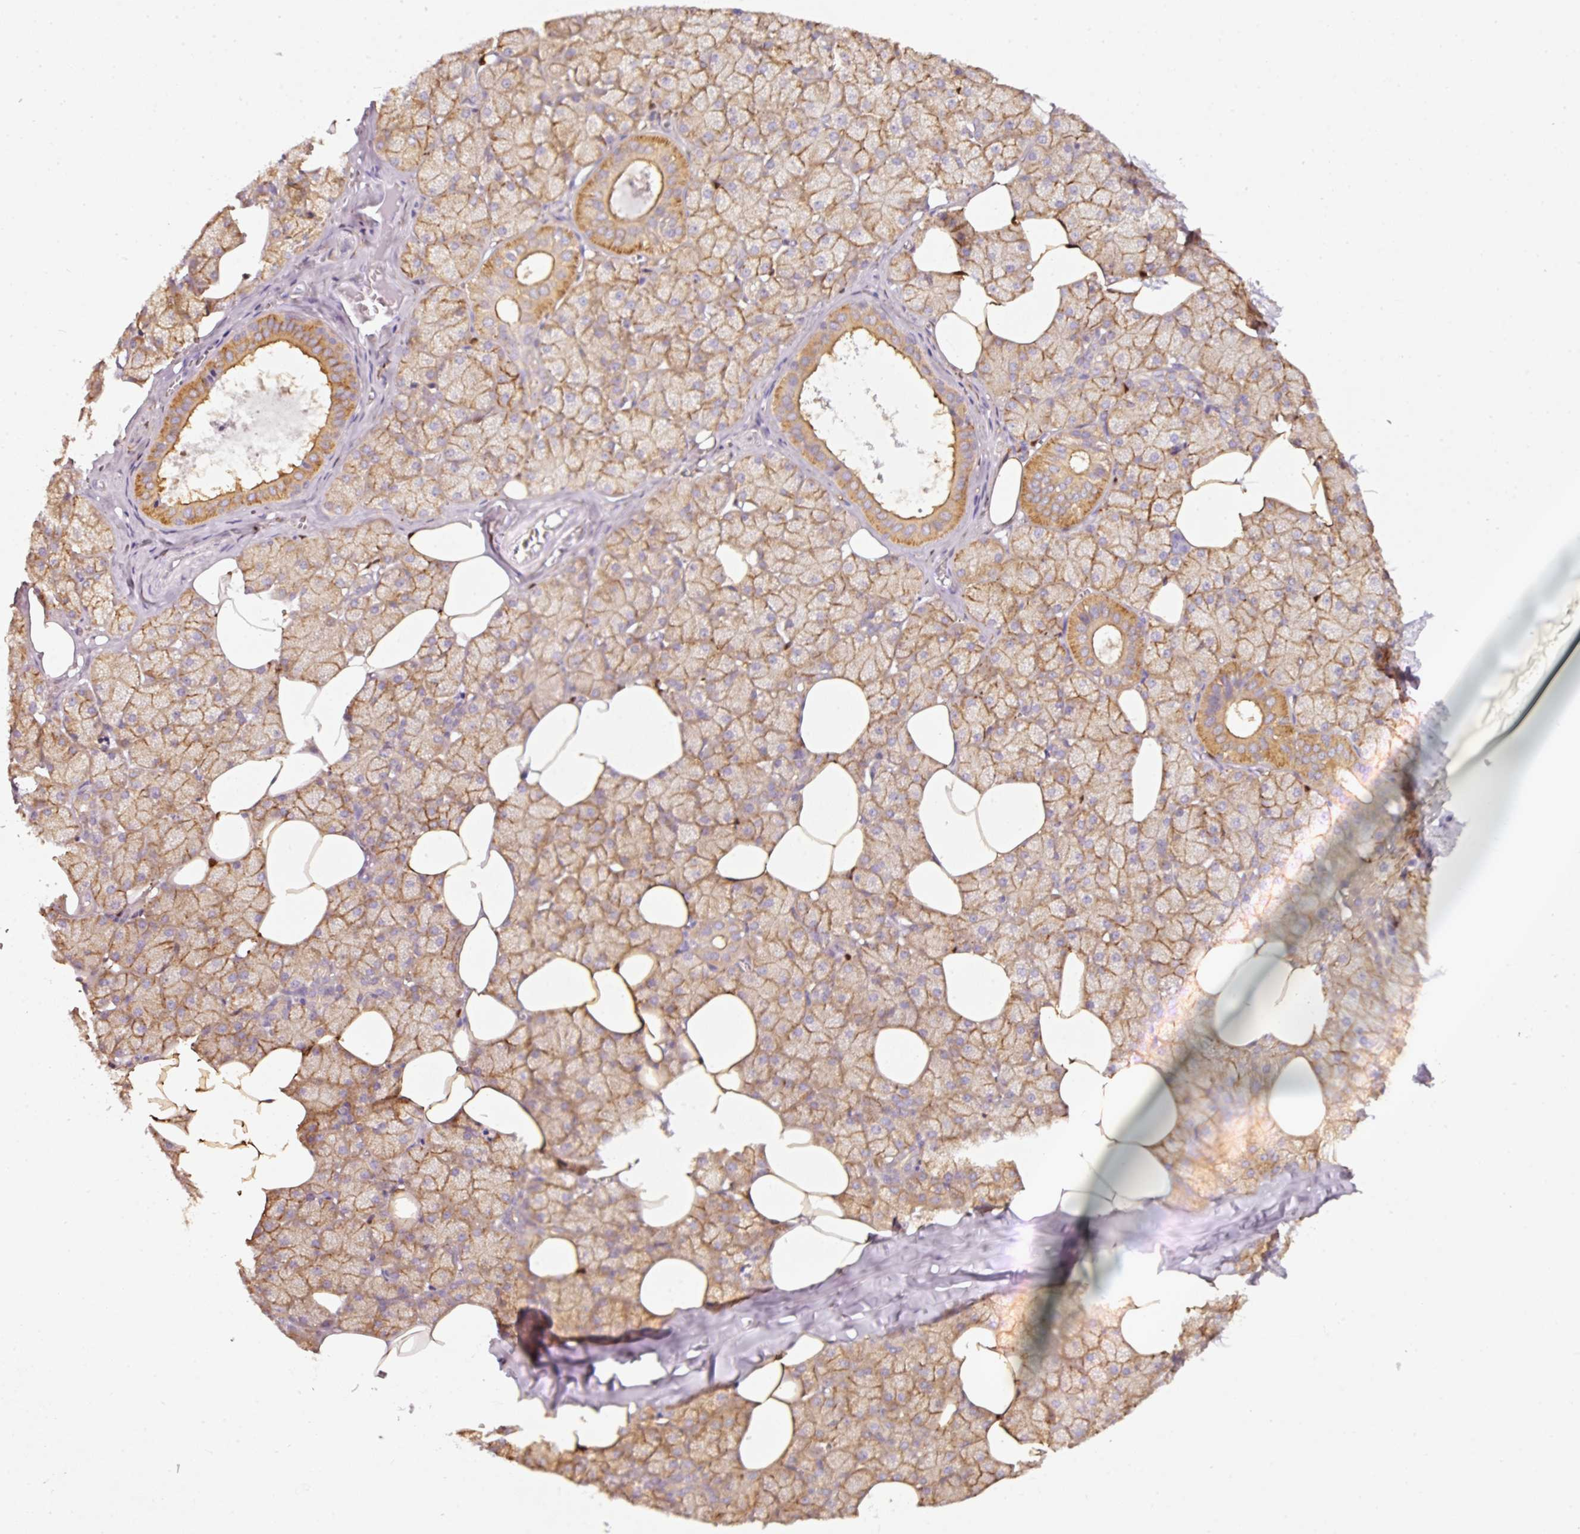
{"staining": {"intensity": "moderate", "quantity": ">75%", "location": "cytoplasmic/membranous"}, "tissue": "salivary gland", "cell_type": "Glandular cells", "image_type": "normal", "snomed": [{"axis": "morphology", "description": "Normal tissue, NOS"}, {"axis": "topography", "description": "Salivary gland"}, {"axis": "topography", "description": "Peripheral nerve tissue"}], "caption": "Protein expression analysis of normal salivary gland shows moderate cytoplasmic/membranous positivity in about >75% of glandular cells.", "gene": "IQGAP2", "patient": {"sex": "male", "age": 38}}